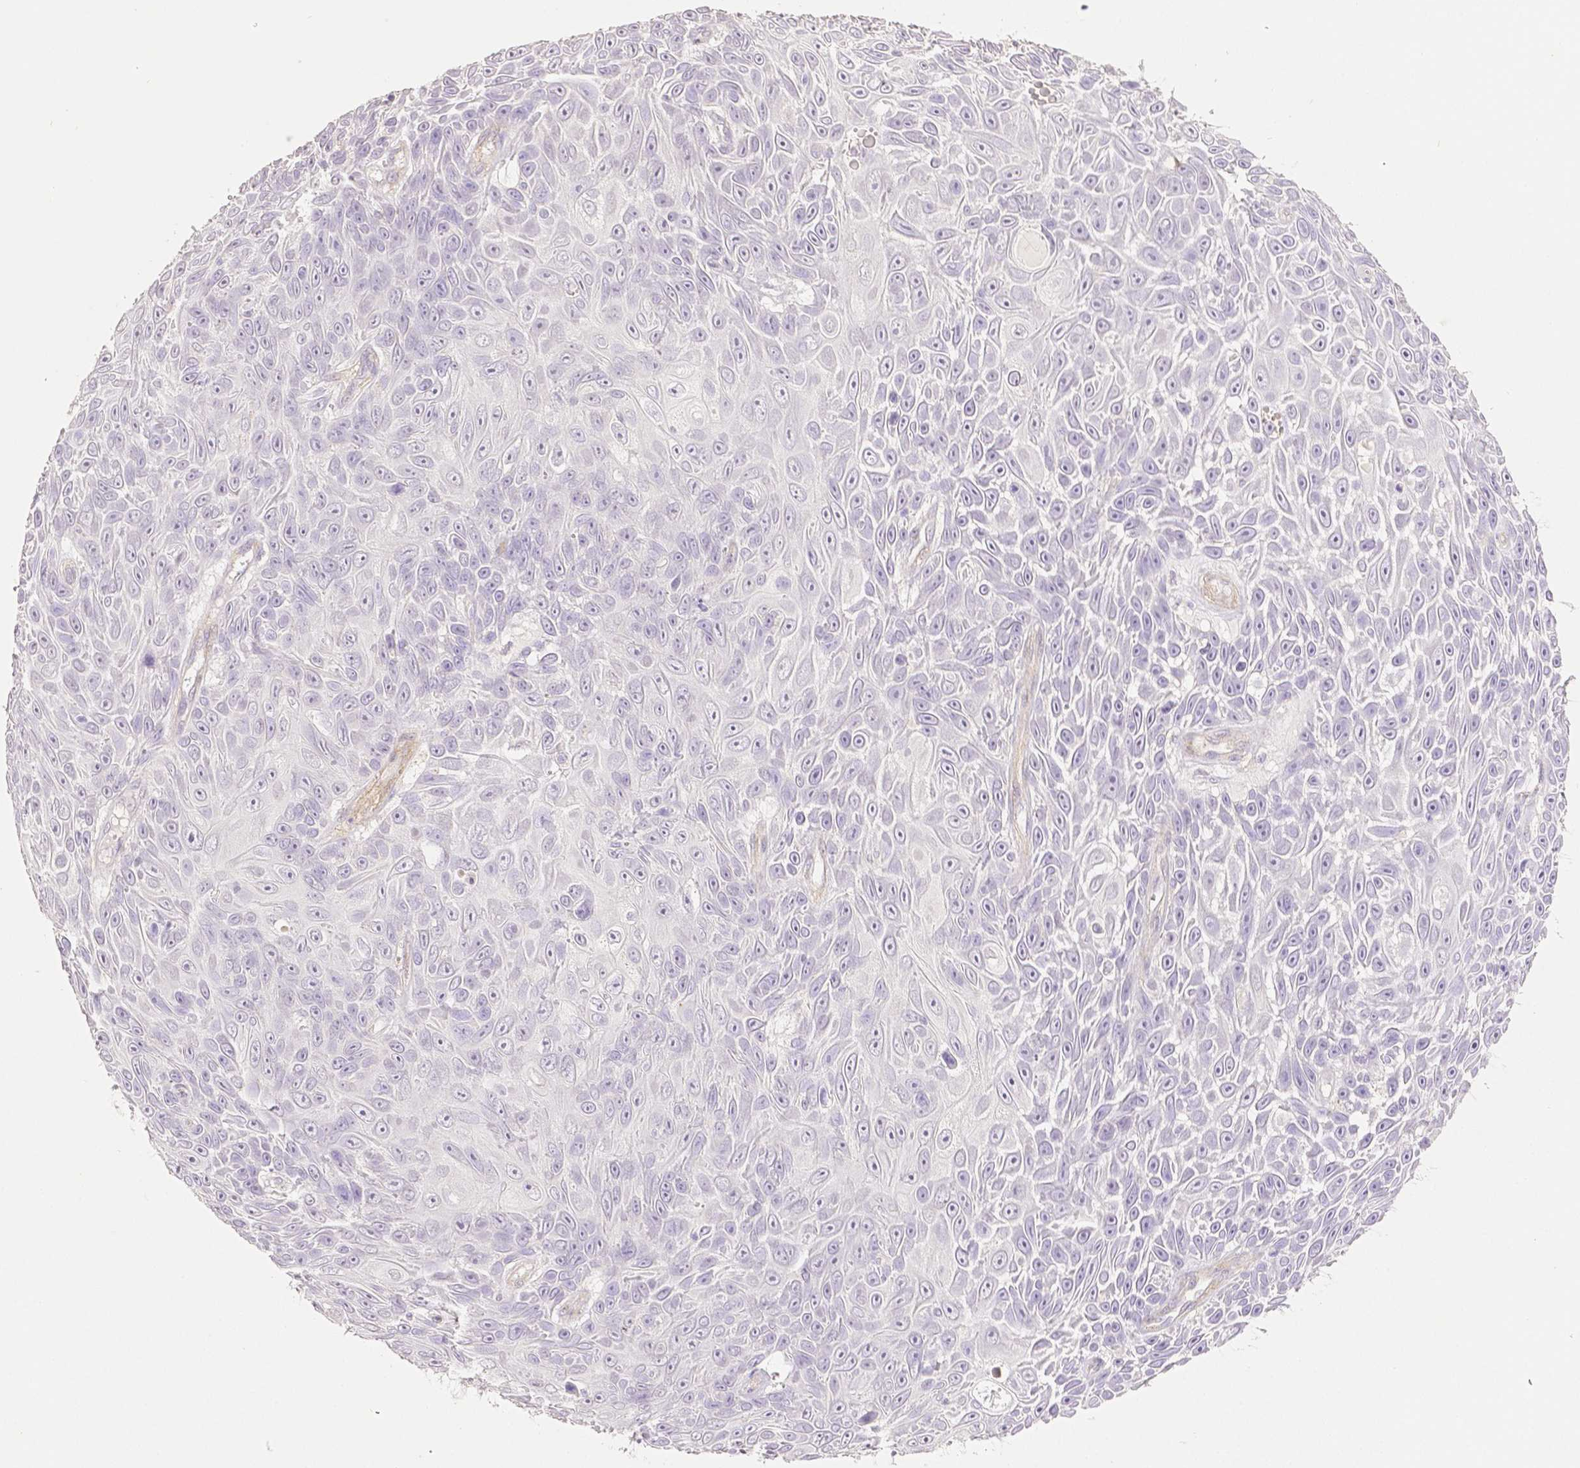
{"staining": {"intensity": "negative", "quantity": "none", "location": "none"}, "tissue": "skin cancer", "cell_type": "Tumor cells", "image_type": "cancer", "snomed": [{"axis": "morphology", "description": "Squamous cell carcinoma, NOS"}, {"axis": "topography", "description": "Skin"}], "caption": "IHC of skin squamous cell carcinoma exhibits no staining in tumor cells.", "gene": "THY1", "patient": {"sex": "male", "age": 82}}